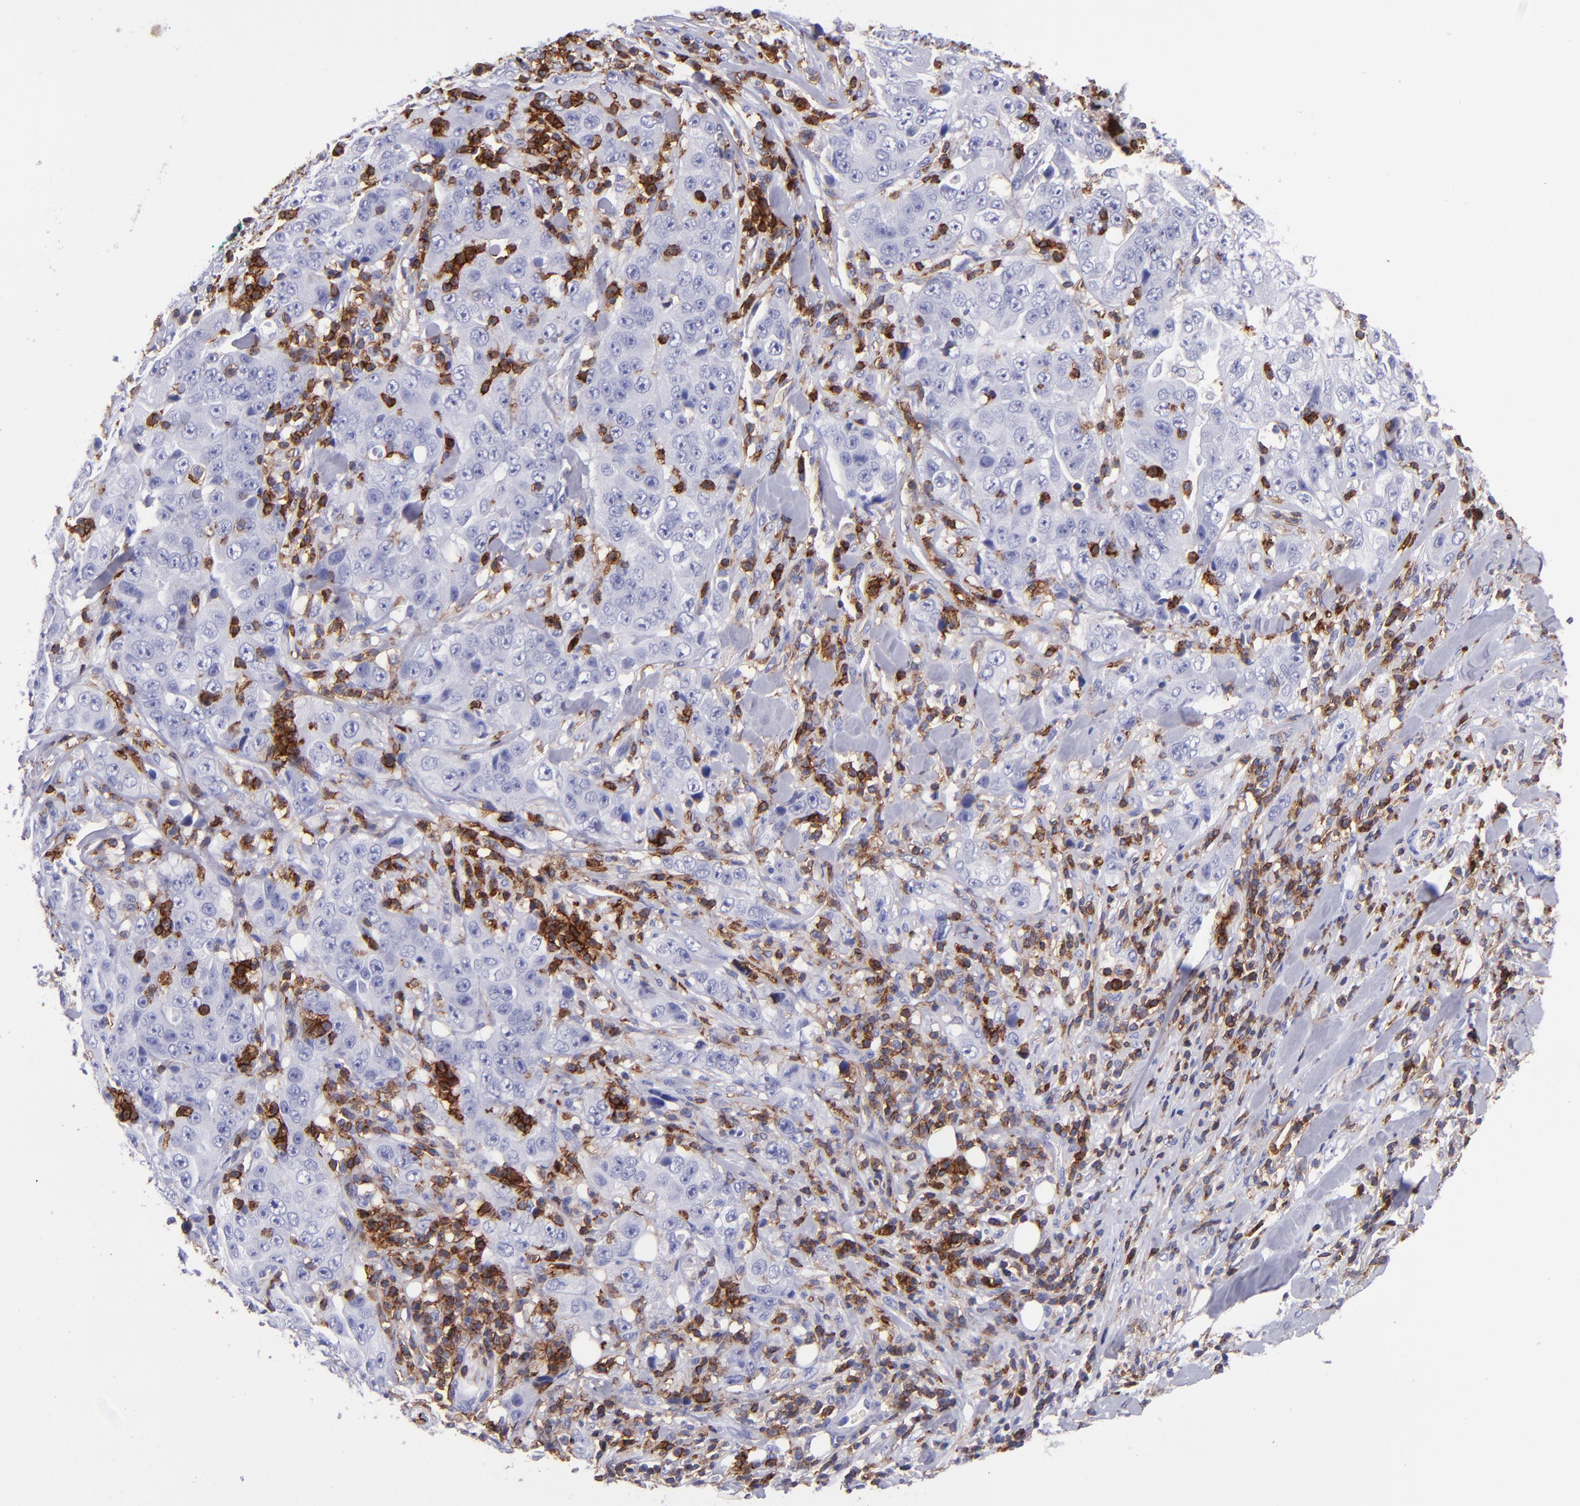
{"staining": {"intensity": "negative", "quantity": "none", "location": "none"}, "tissue": "lung cancer", "cell_type": "Tumor cells", "image_type": "cancer", "snomed": [{"axis": "morphology", "description": "Squamous cell carcinoma, NOS"}, {"axis": "topography", "description": "Lung"}], "caption": "Immunohistochemical staining of lung cancer (squamous cell carcinoma) exhibits no significant positivity in tumor cells.", "gene": "ICAM3", "patient": {"sex": "male", "age": 64}}